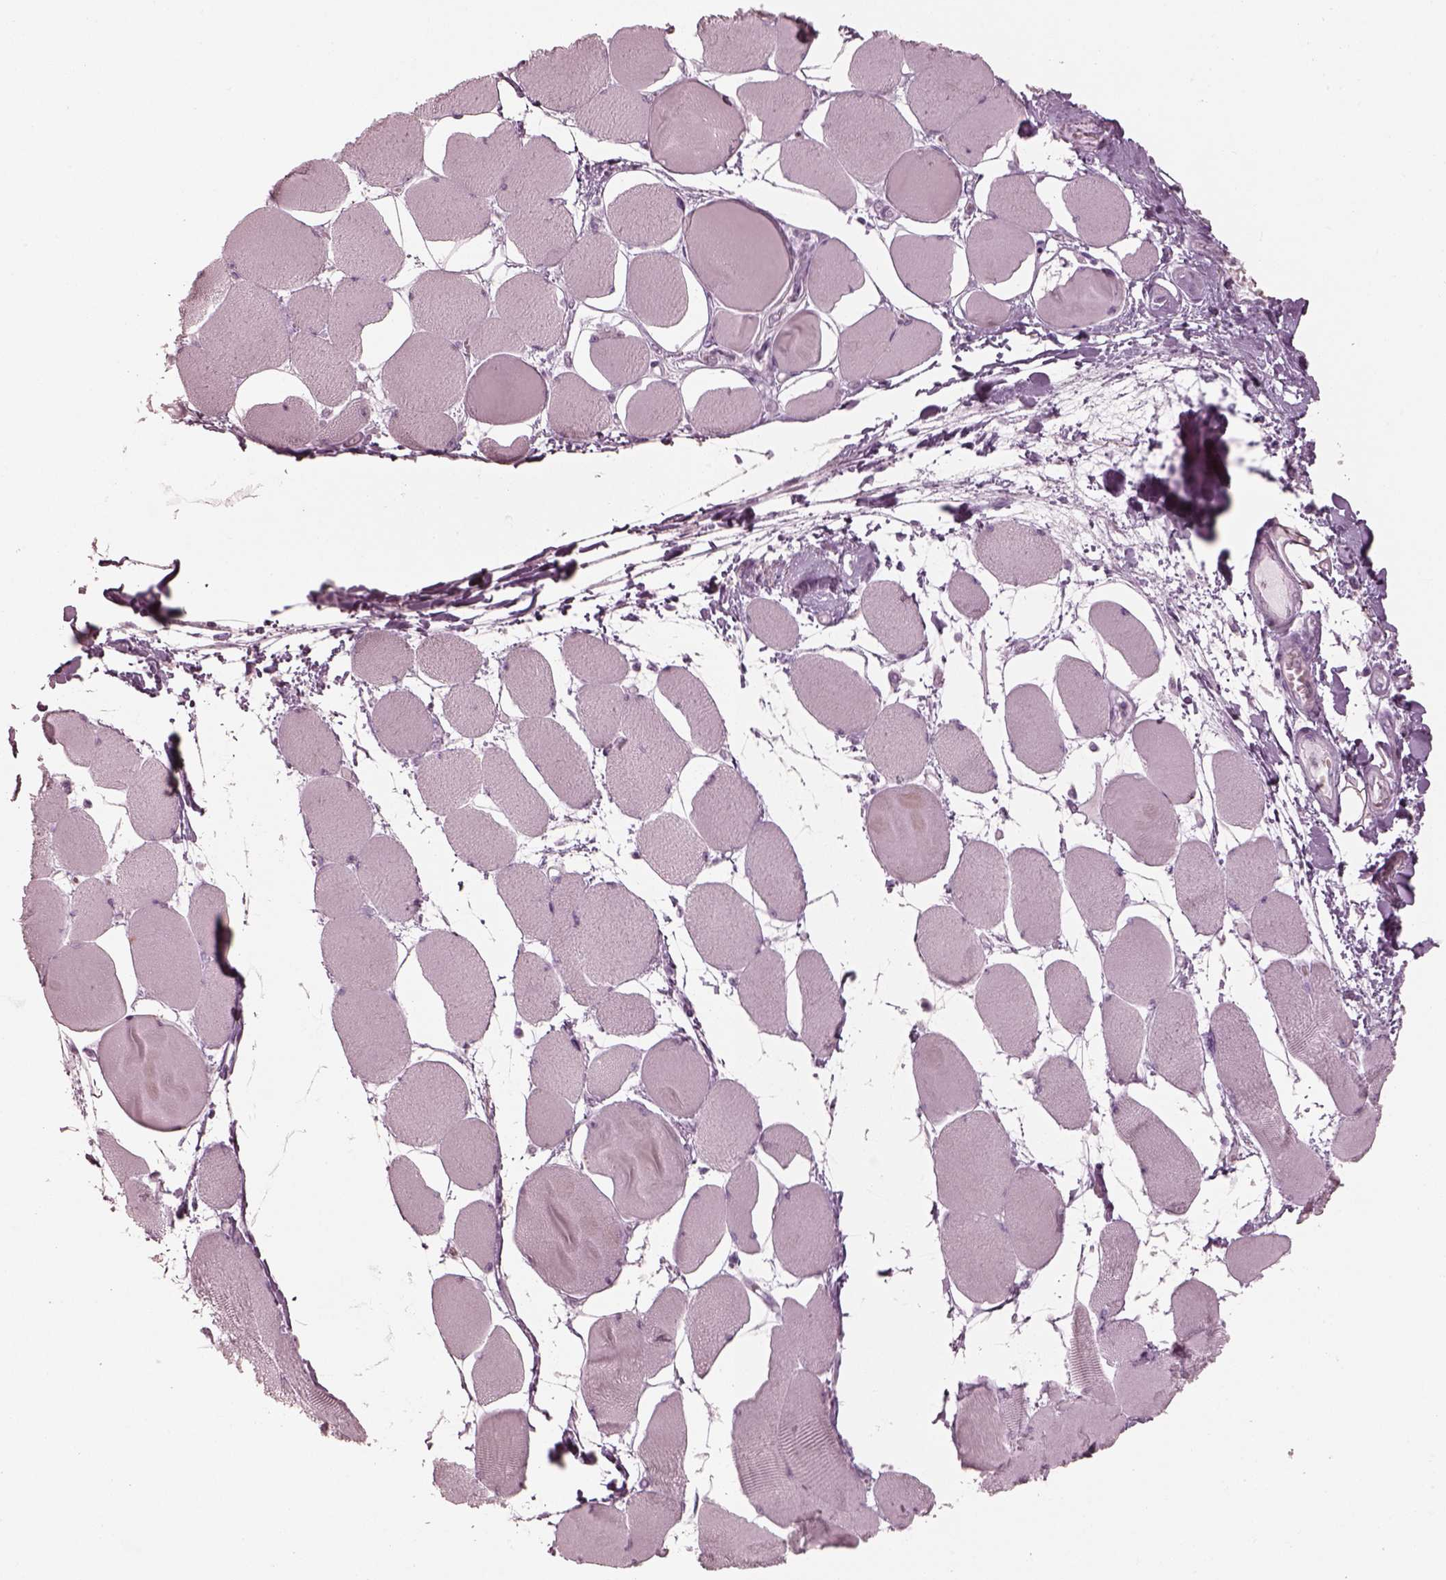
{"staining": {"intensity": "negative", "quantity": "none", "location": "none"}, "tissue": "skeletal muscle", "cell_type": "Myocytes", "image_type": "normal", "snomed": [{"axis": "morphology", "description": "Normal tissue, NOS"}, {"axis": "topography", "description": "Skeletal muscle"}], "caption": "The micrograph displays no staining of myocytes in normal skeletal muscle. Brightfield microscopy of IHC stained with DAB (3,3'-diaminobenzidine) (brown) and hematoxylin (blue), captured at high magnification.", "gene": "ENSG00000289258", "patient": {"sex": "female", "age": 75}}